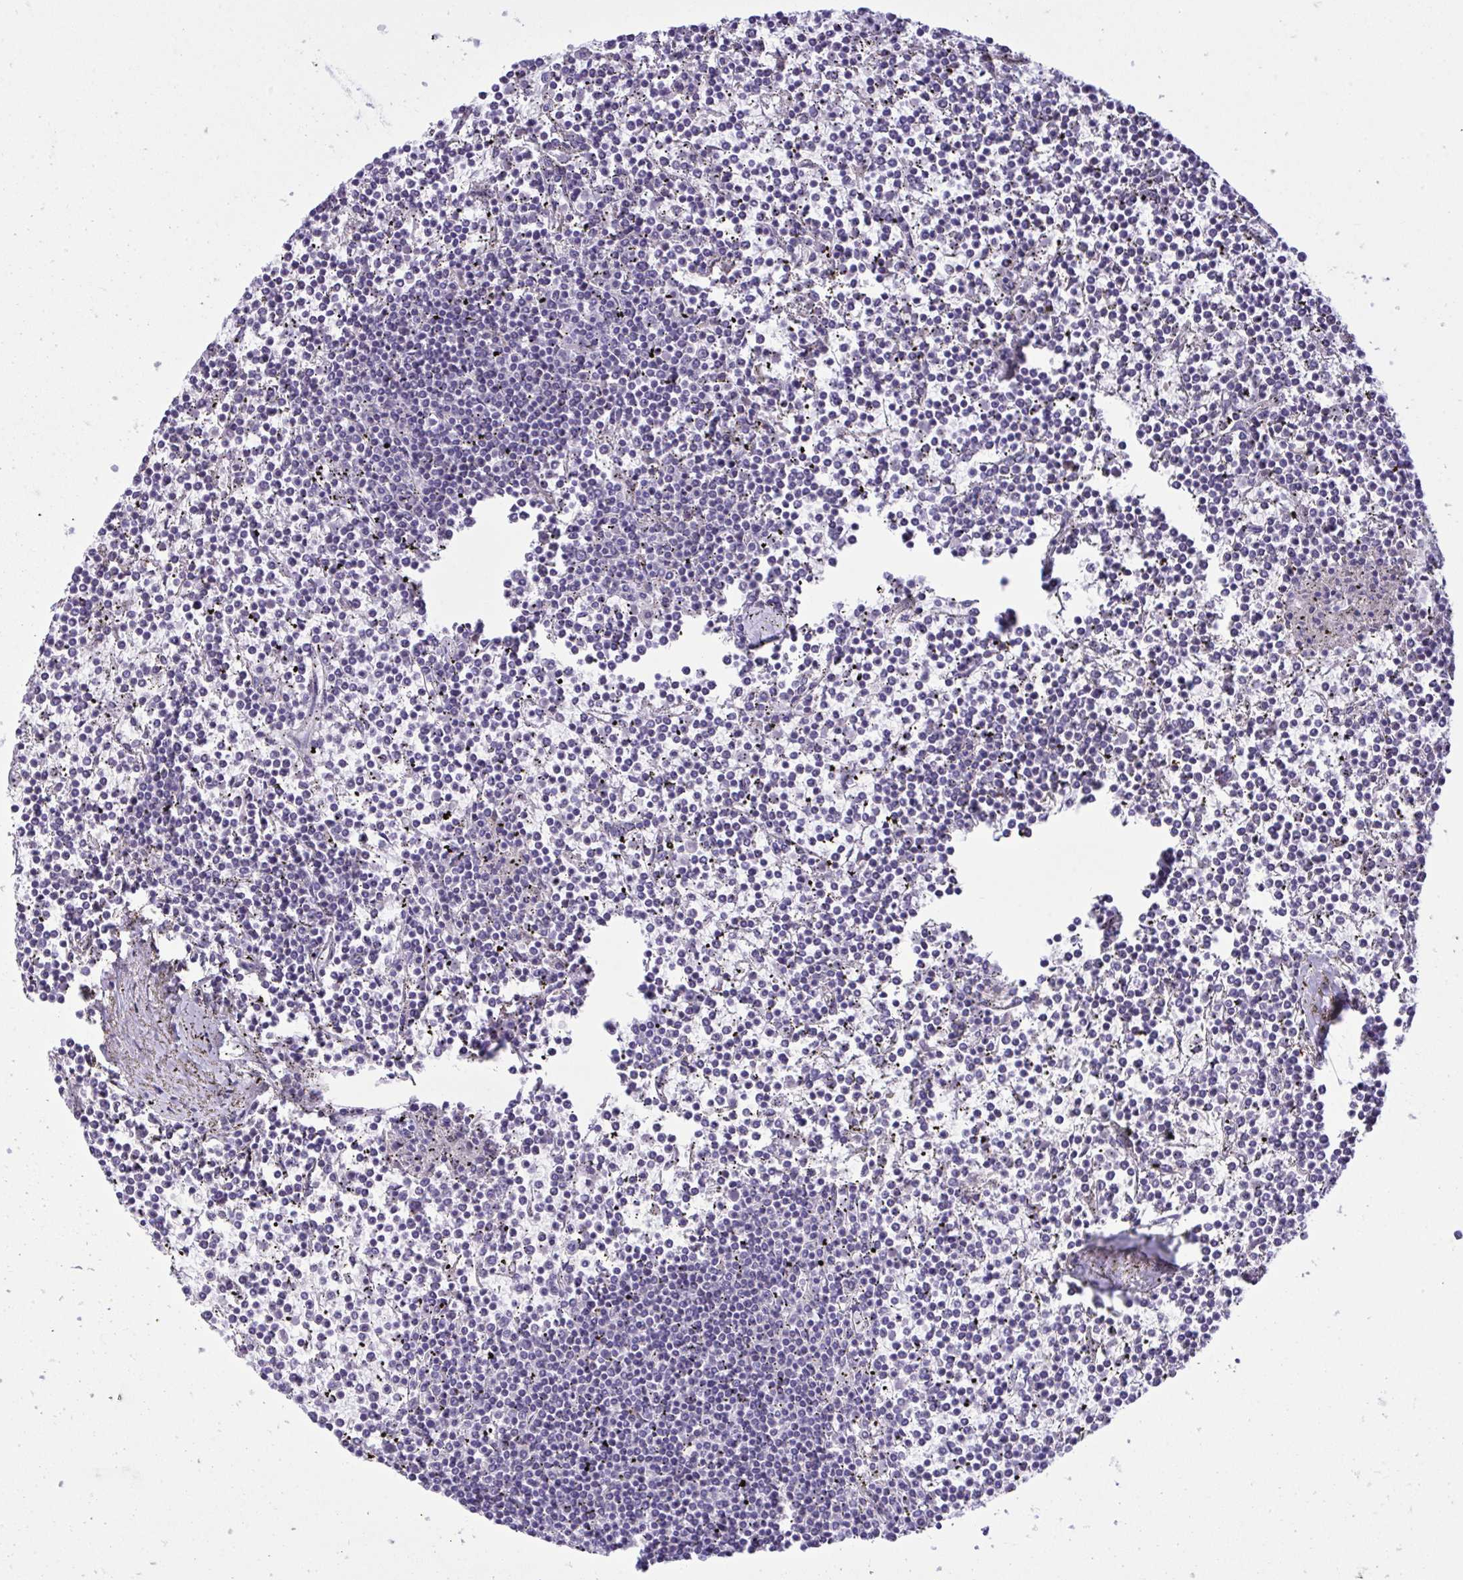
{"staining": {"intensity": "negative", "quantity": "none", "location": "none"}, "tissue": "lymphoma", "cell_type": "Tumor cells", "image_type": "cancer", "snomed": [{"axis": "morphology", "description": "Malignant lymphoma, non-Hodgkin's type, Low grade"}, {"axis": "topography", "description": "Spleen"}], "caption": "High power microscopy micrograph of an IHC histopathology image of lymphoma, revealing no significant positivity in tumor cells.", "gene": "WDR97", "patient": {"sex": "female", "age": 19}}